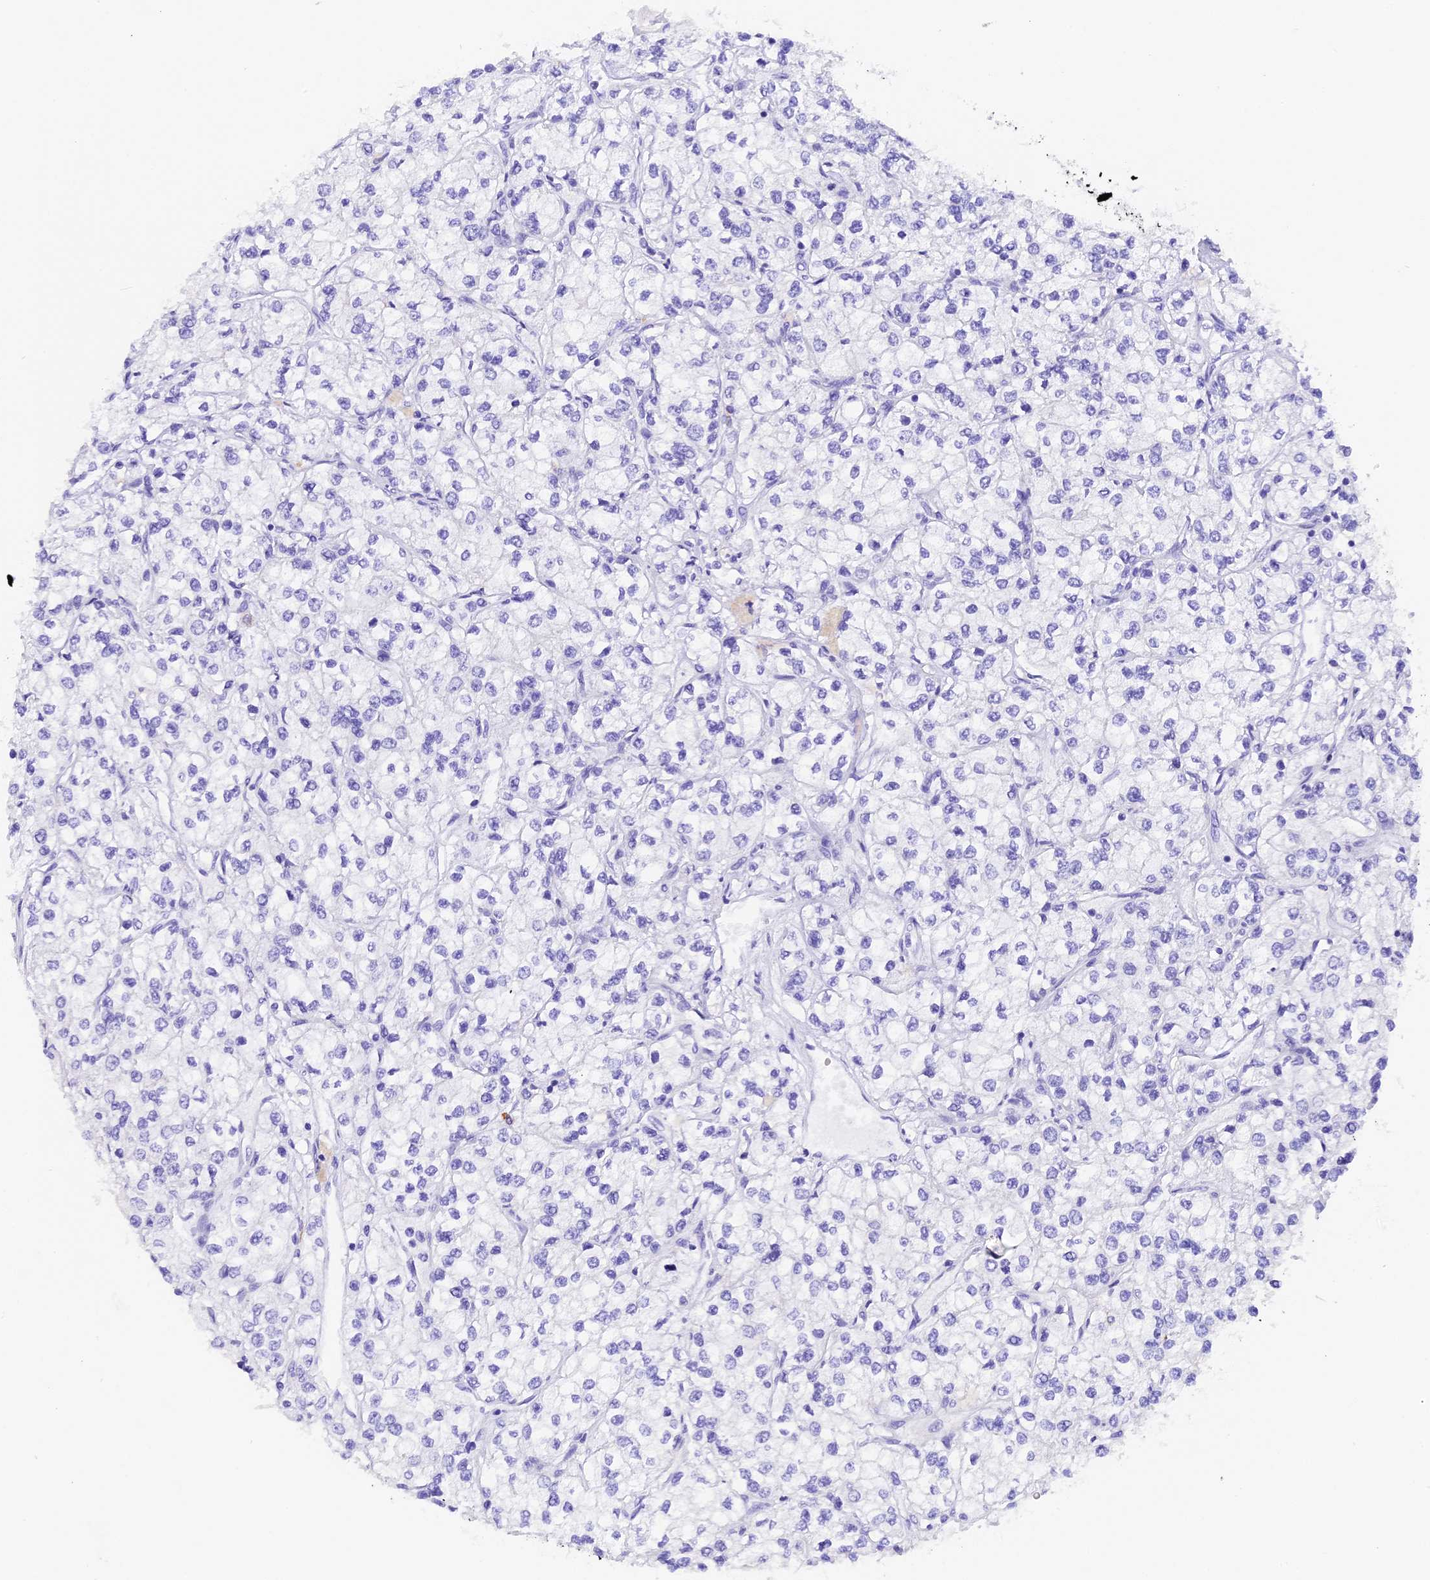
{"staining": {"intensity": "negative", "quantity": "none", "location": "none"}, "tissue": "renal cancer", "cell_type": "Tumor cells", "image_type": "cancer", "snomed": [{"axis": "morphology", "description": "Adenocarcinoma, NOS"}, {"axis": "topography", "description": "Kidney"}], "caption": "The IHC image has no significant positivity in tumor cells of renal cancer (adenocarcinoma) tissue. (DAB (3,3'-diaminobenzidine) immunohistochemistry (IHC) visualized using brightfield microscopy, high magnification).", "gene": "COL6A5", "patient": {"sex": "male", "age": 80}}